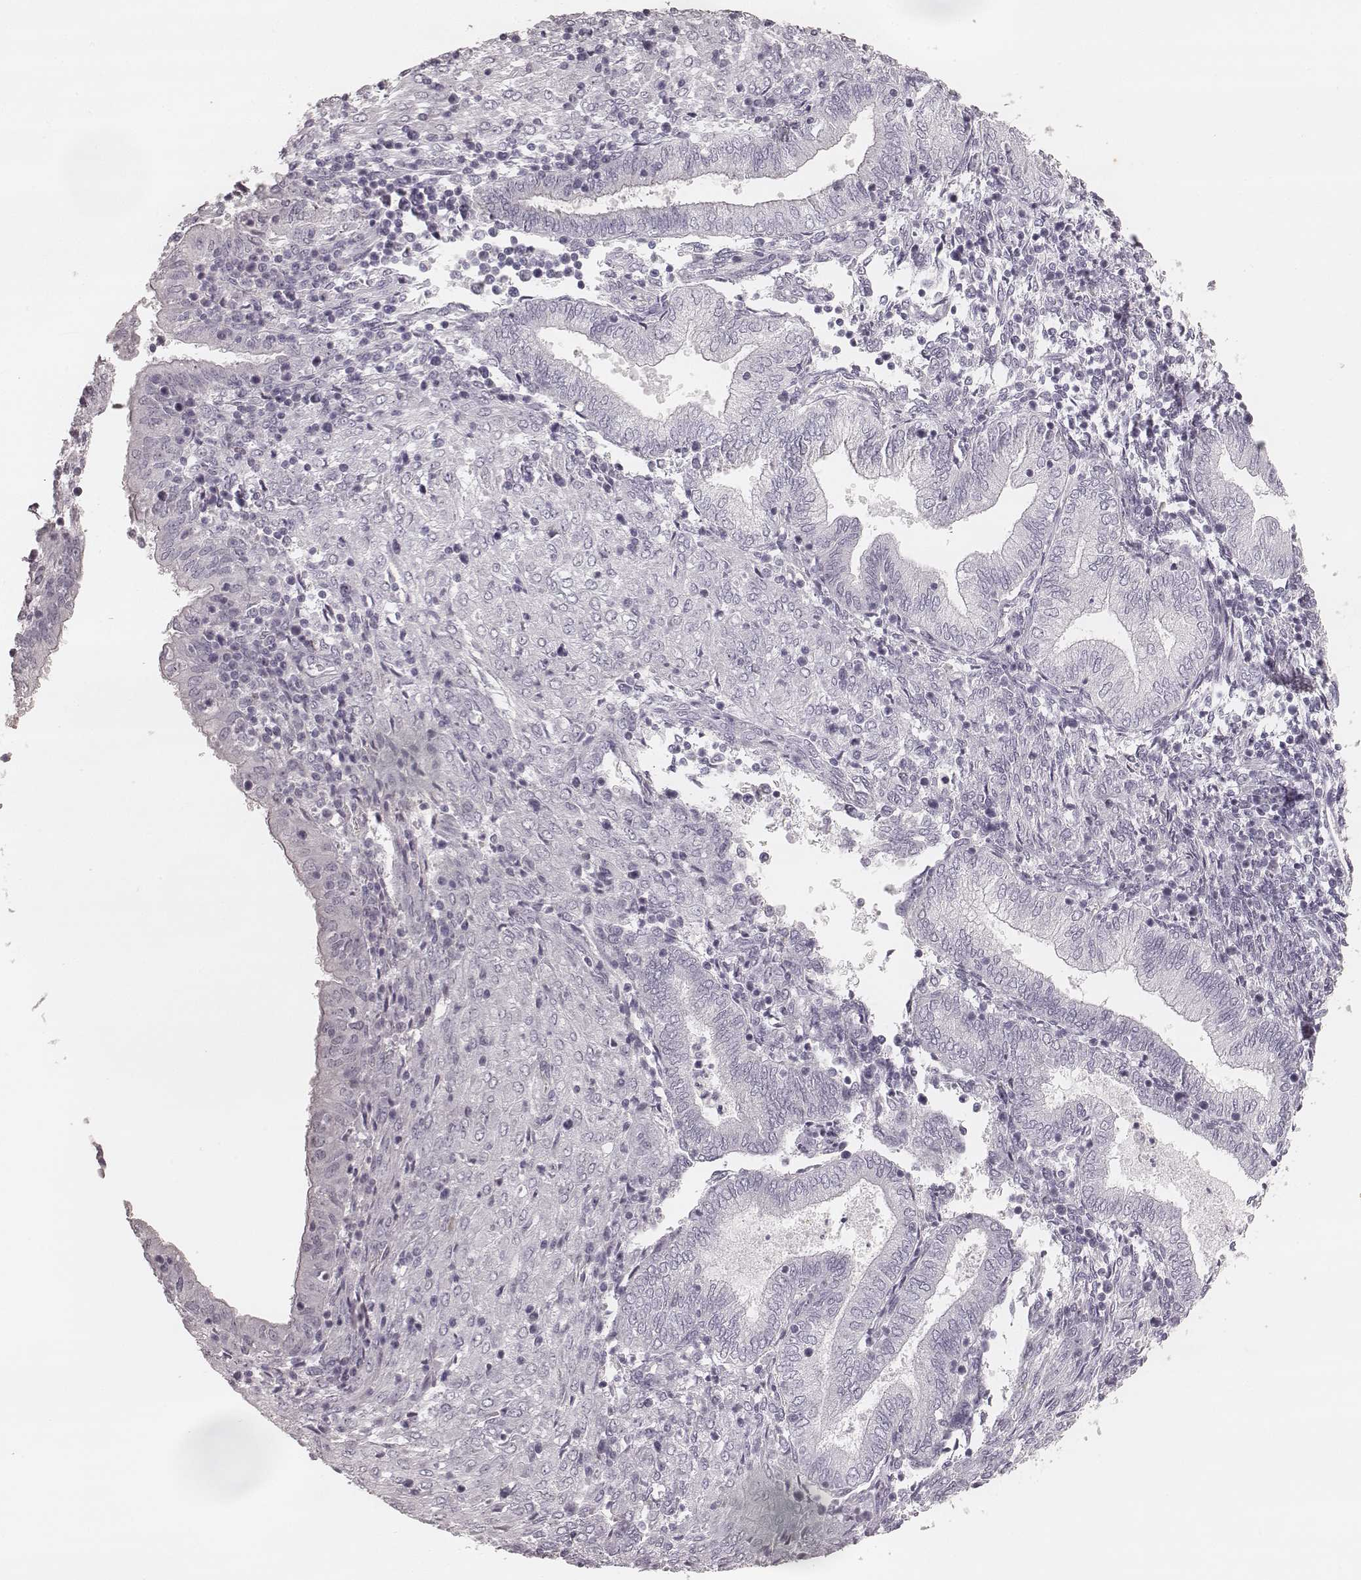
{"staining": {"intensity": "negative", "quantity": "none", "location": "none"}, "tissue": "endometrium", "cell_type": "Cells in endometrial stroma", "image_type": "normal", "snomed": [{"axis": "morphology", "description": "Normal tissue, NOS"}, {"axis": "topography", "description": "Endometrium"}], "caption": "Cells in endometrial stroma show no significant protein positivity in unremarkable endometrium. (DAB immunohistochemistry, high magnification).", "gene": "KRT82", "patient": {"sex": "female", "age": 42}}